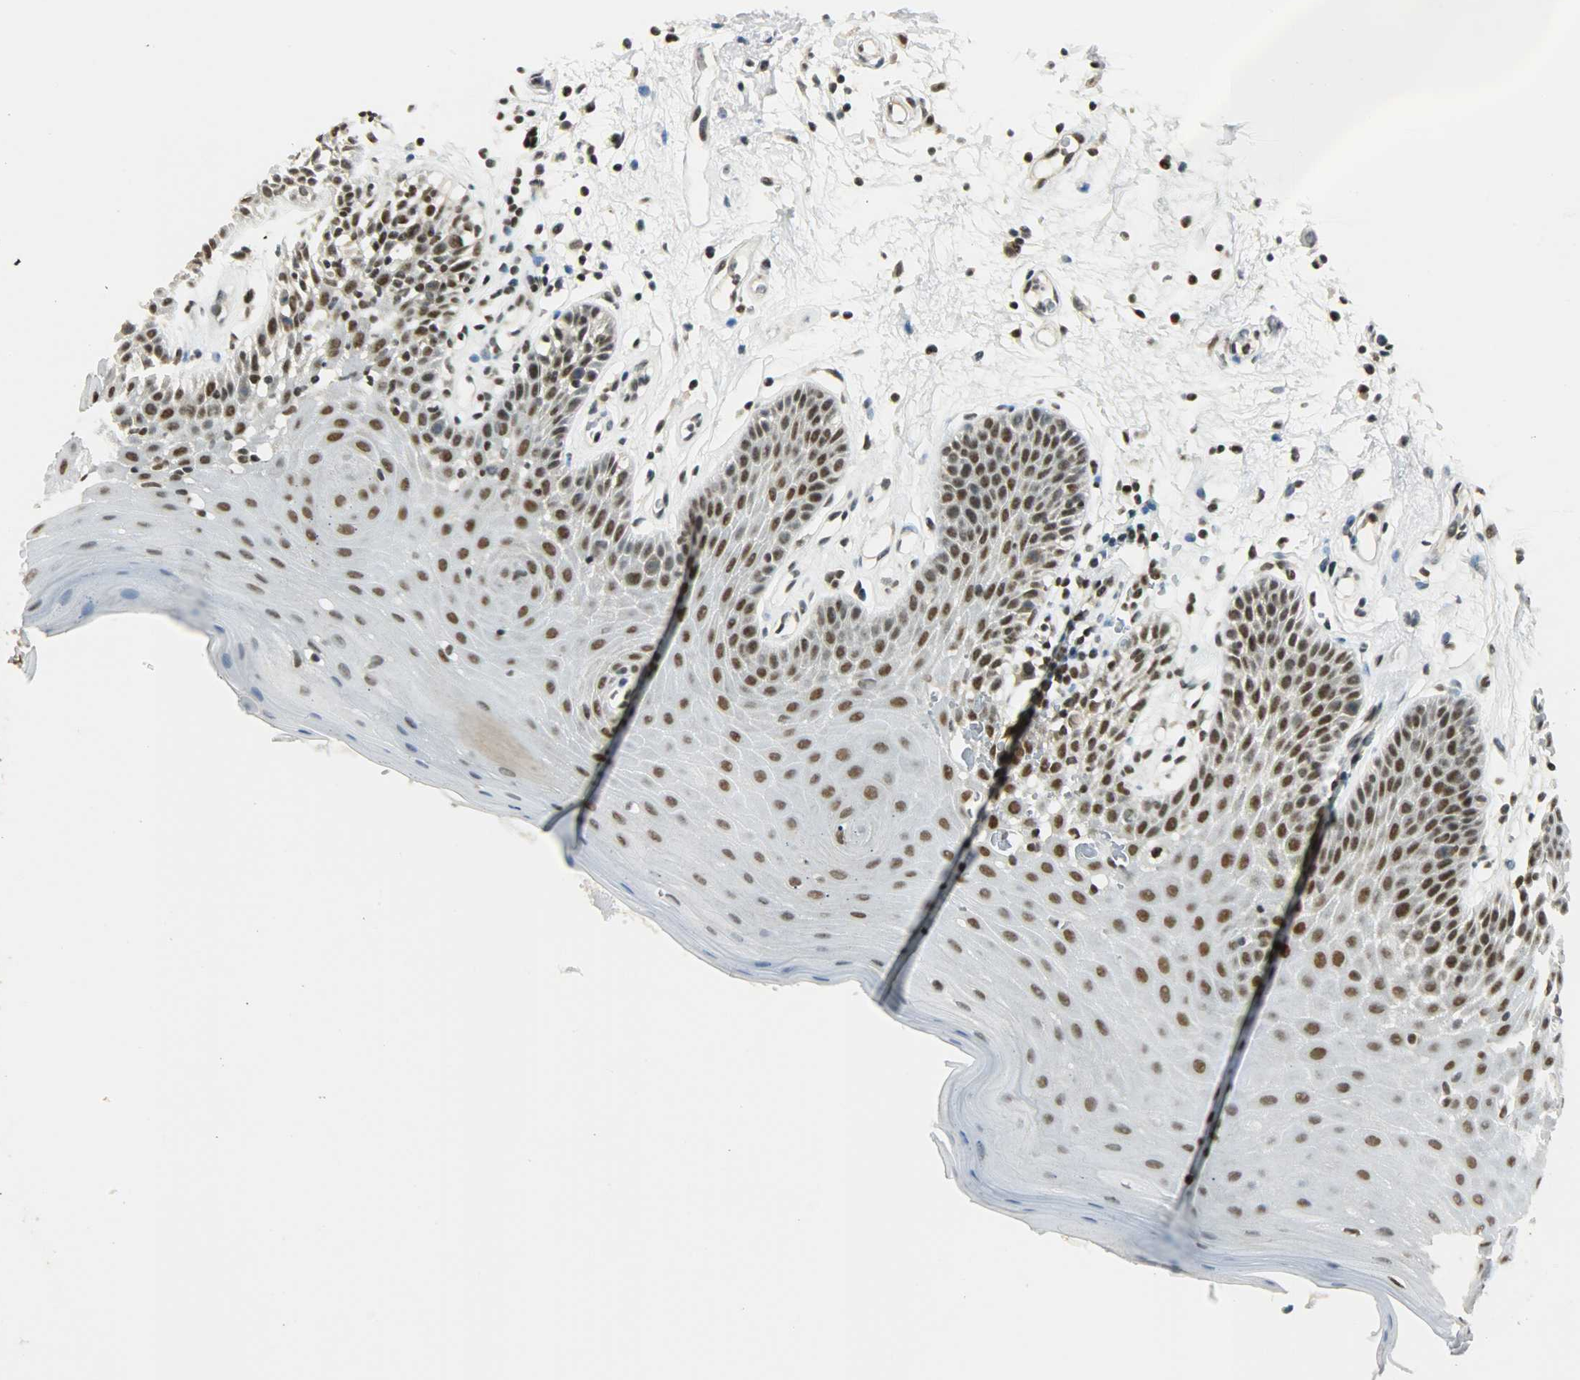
{"staining": {"intensity": "strong", "quantity": ">75%", "location": "nuclear"}, "tissue": "oral mucosa", "cell_type": "Squamous epithelial cells", "image_type": "normal", "snomed": [{"axis": "morphology", "description": "Normal tissue, NOS"}, {"axis": "morphology", "description": "Squamous cell carcinoma, NOS"}, {"axis": "topography", "description": "Skeletal muscle"}, {"axis": "topography", "description": "Oral tissue"}, {"axis": "topography", "description": "Head-Neck"}], "caption": "IHC image of unremarkable human oral mucosa stained for a protein (brown), which exhibits high levels of strong nuclear staining in approximately >75% of squamous epithelial cells.", "gene": "SUGP1", "patient": {"sex": "male", "age": 71}}